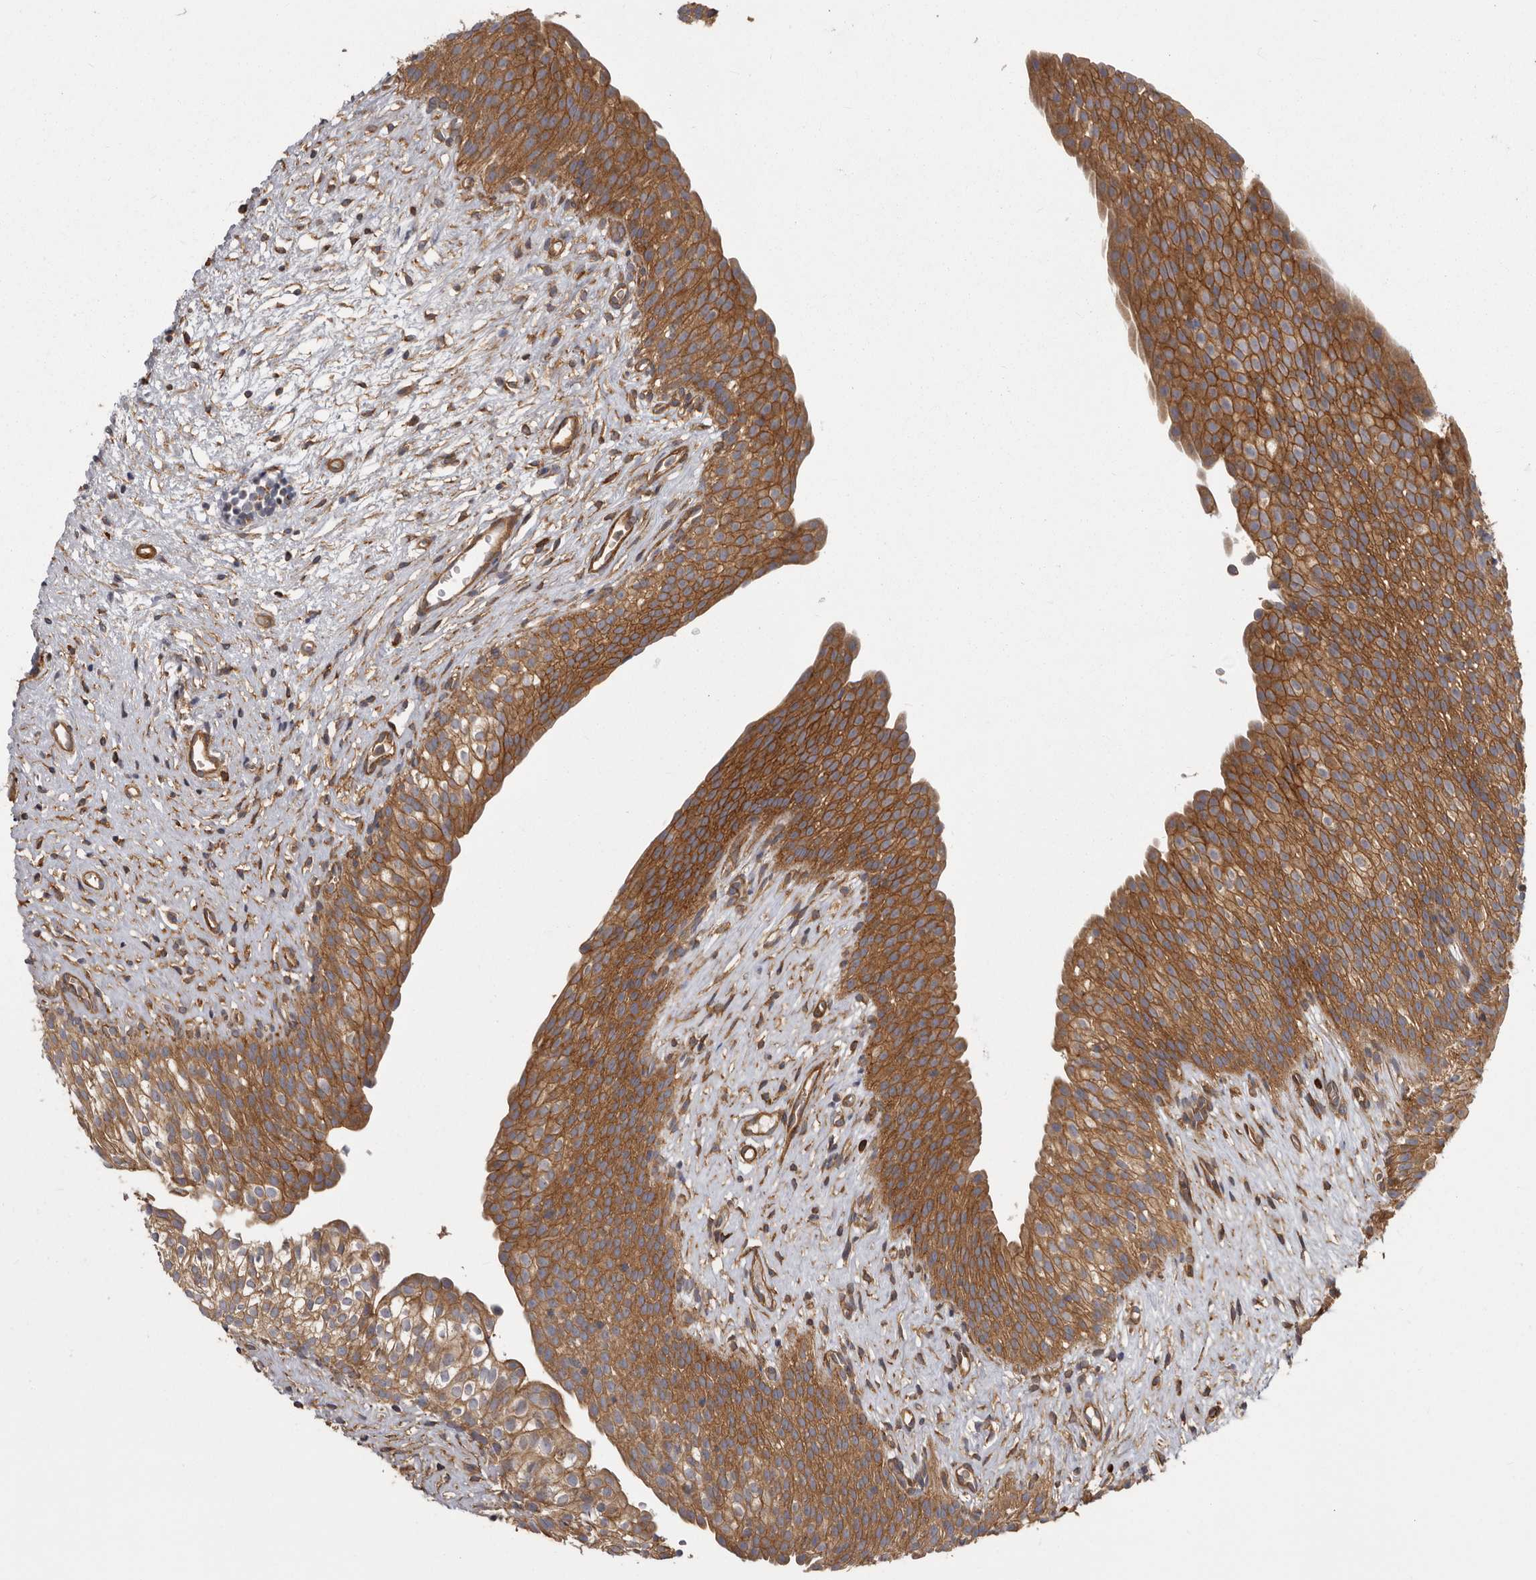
{"staining": {"intensity": "strong", "quantity": ">75%", "location": "cytoplasmic/membranous"}, "tissue": "urinary bladder", "cell_type": "Urothelial cells", "image_type": "normal", "snomed": [{"axis": "morphology", "description": "Normal tissue, NOS"}, {"axis": "topography", "description": "Urinary bladder"}], "caption": "Protein analysis of normal urinary bladder displays strong cytoplasmic/membranous positivity in about >75% of urothelial cells.", "gene": "ENAH", "patient": {"sex": "male", "age": 1}}